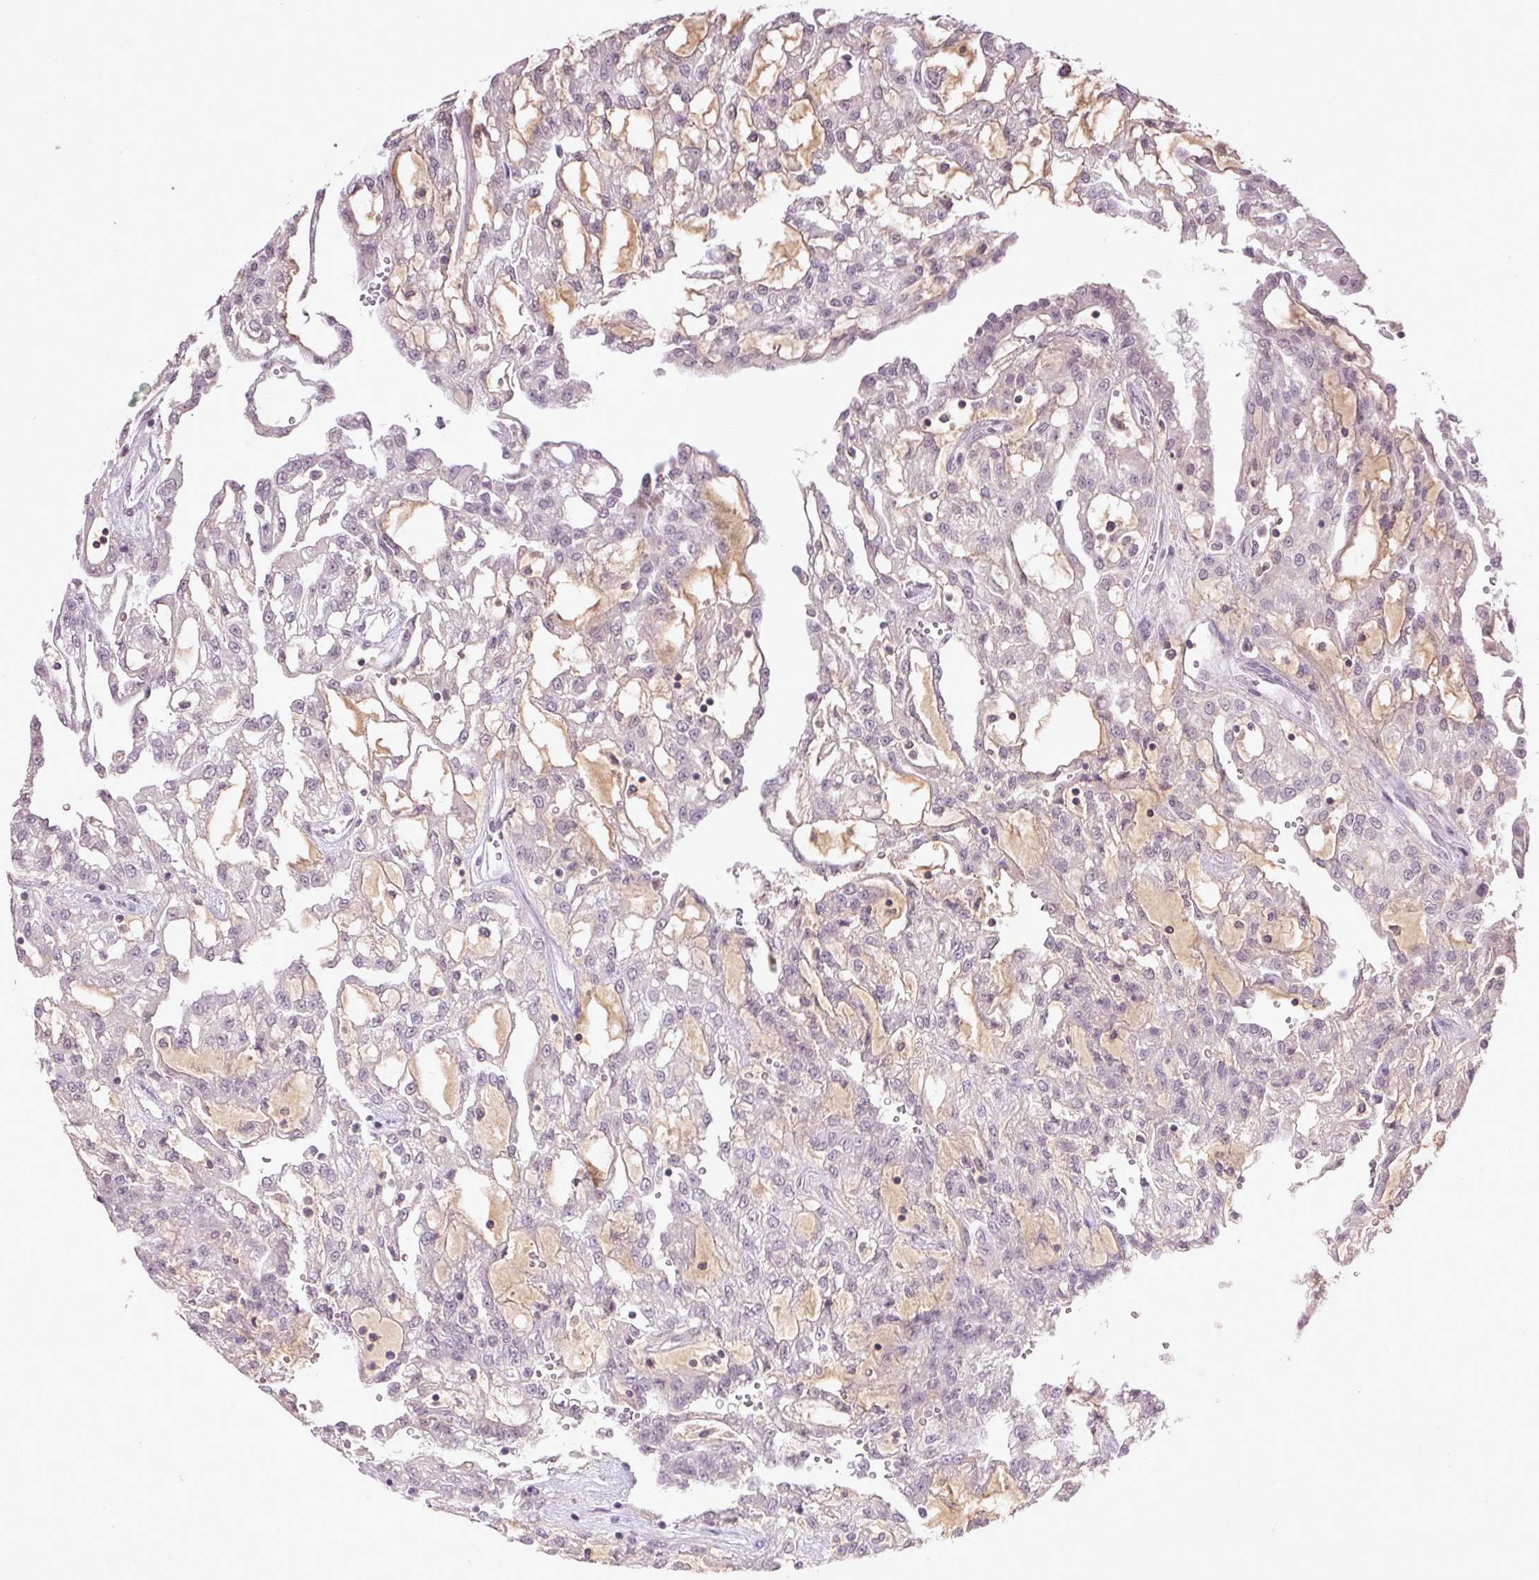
{"staining": {"intensity": "negative", "quantity": "none", "location": "none"}, "tissue": "renal cancer", "cell_type": "Tumor cells", "image_type": "cancer", "snomed": [{"axis": "morphology", "description": "Adenocarcinoma, NOS"}, {"axis": "topography", "description": "Kidney"}], "caption": "Protein analysis of renal adenocarcinoma displays no significant staining in tumor cells. (Brightfield microscopy of DAB (3,3'-diaminobenzidine) IHC at high magnification).", "gene": "FAM168B", "patient": {"sex": "male", "age": 63}}